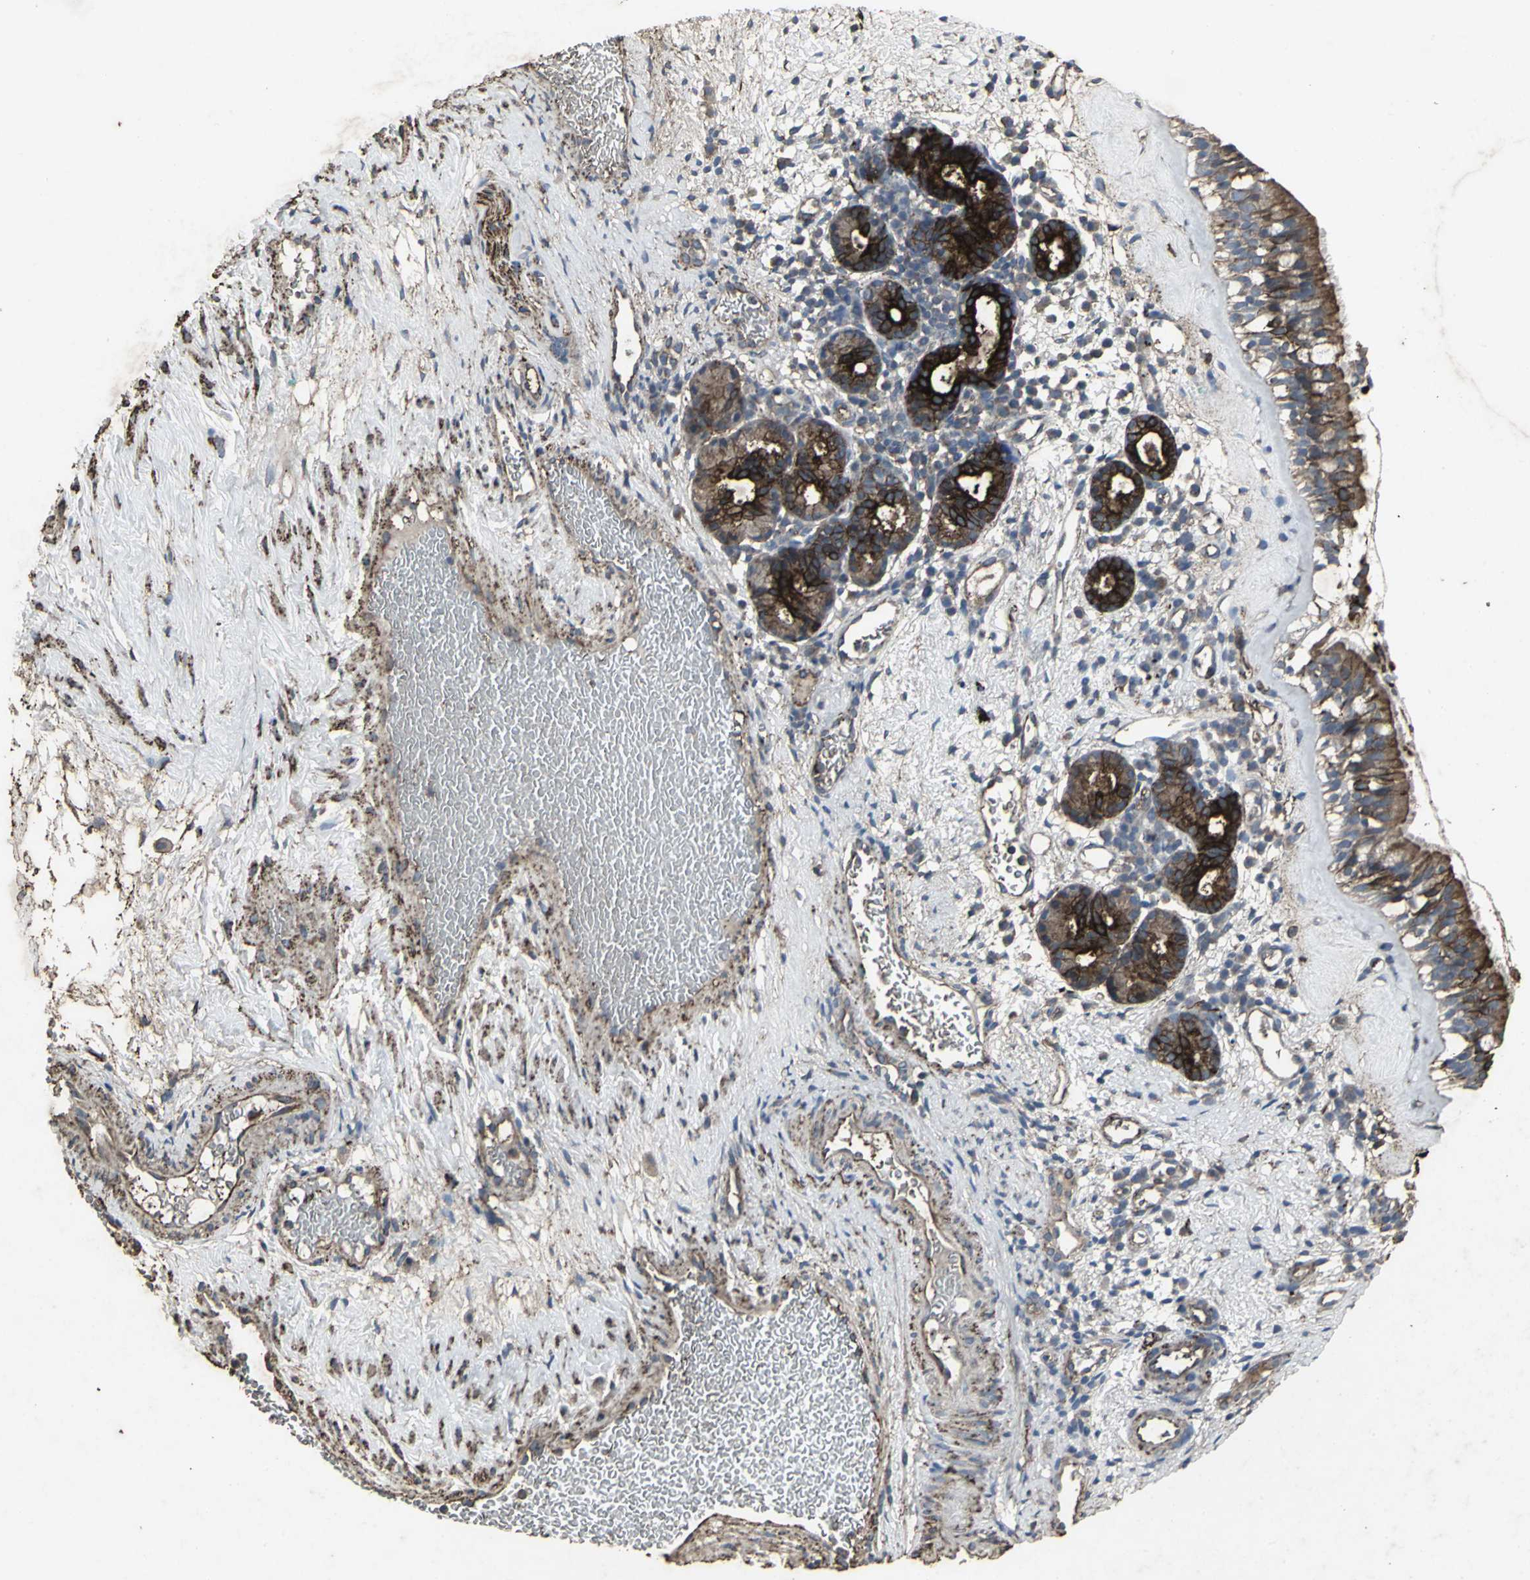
{"staining": {"intensity": "strong", "quantity": ">75%", "location": "cytoplasmic/membranous"}, "tissue": "nasopharynx", "cell_type": "Respiratory epithelial cells", "image_type": "normal", "snomed": [{"axis": "morphology", "description": "Normal tissue, NOS"}, {"axis": "morphology", "description": "Inflammation, NOS"}, {"axis": "topography", "description": "Nasopharynx"}], "caption": "Immunohistochemistry (DAB) staining of unremarkable human nasopharynx exhibits strong cytoplasmic/membranous protein staining in approximately >75% of respiratory epithelial cells. The protein of interest is stained brown, and the nuclei are stained in blue (DAB (3,3'-diaminobenzidine) IHC with brightfield microscopy, high magnification).", "gene": "CCR9", "patient": {"sex": "female", "age": 55}}